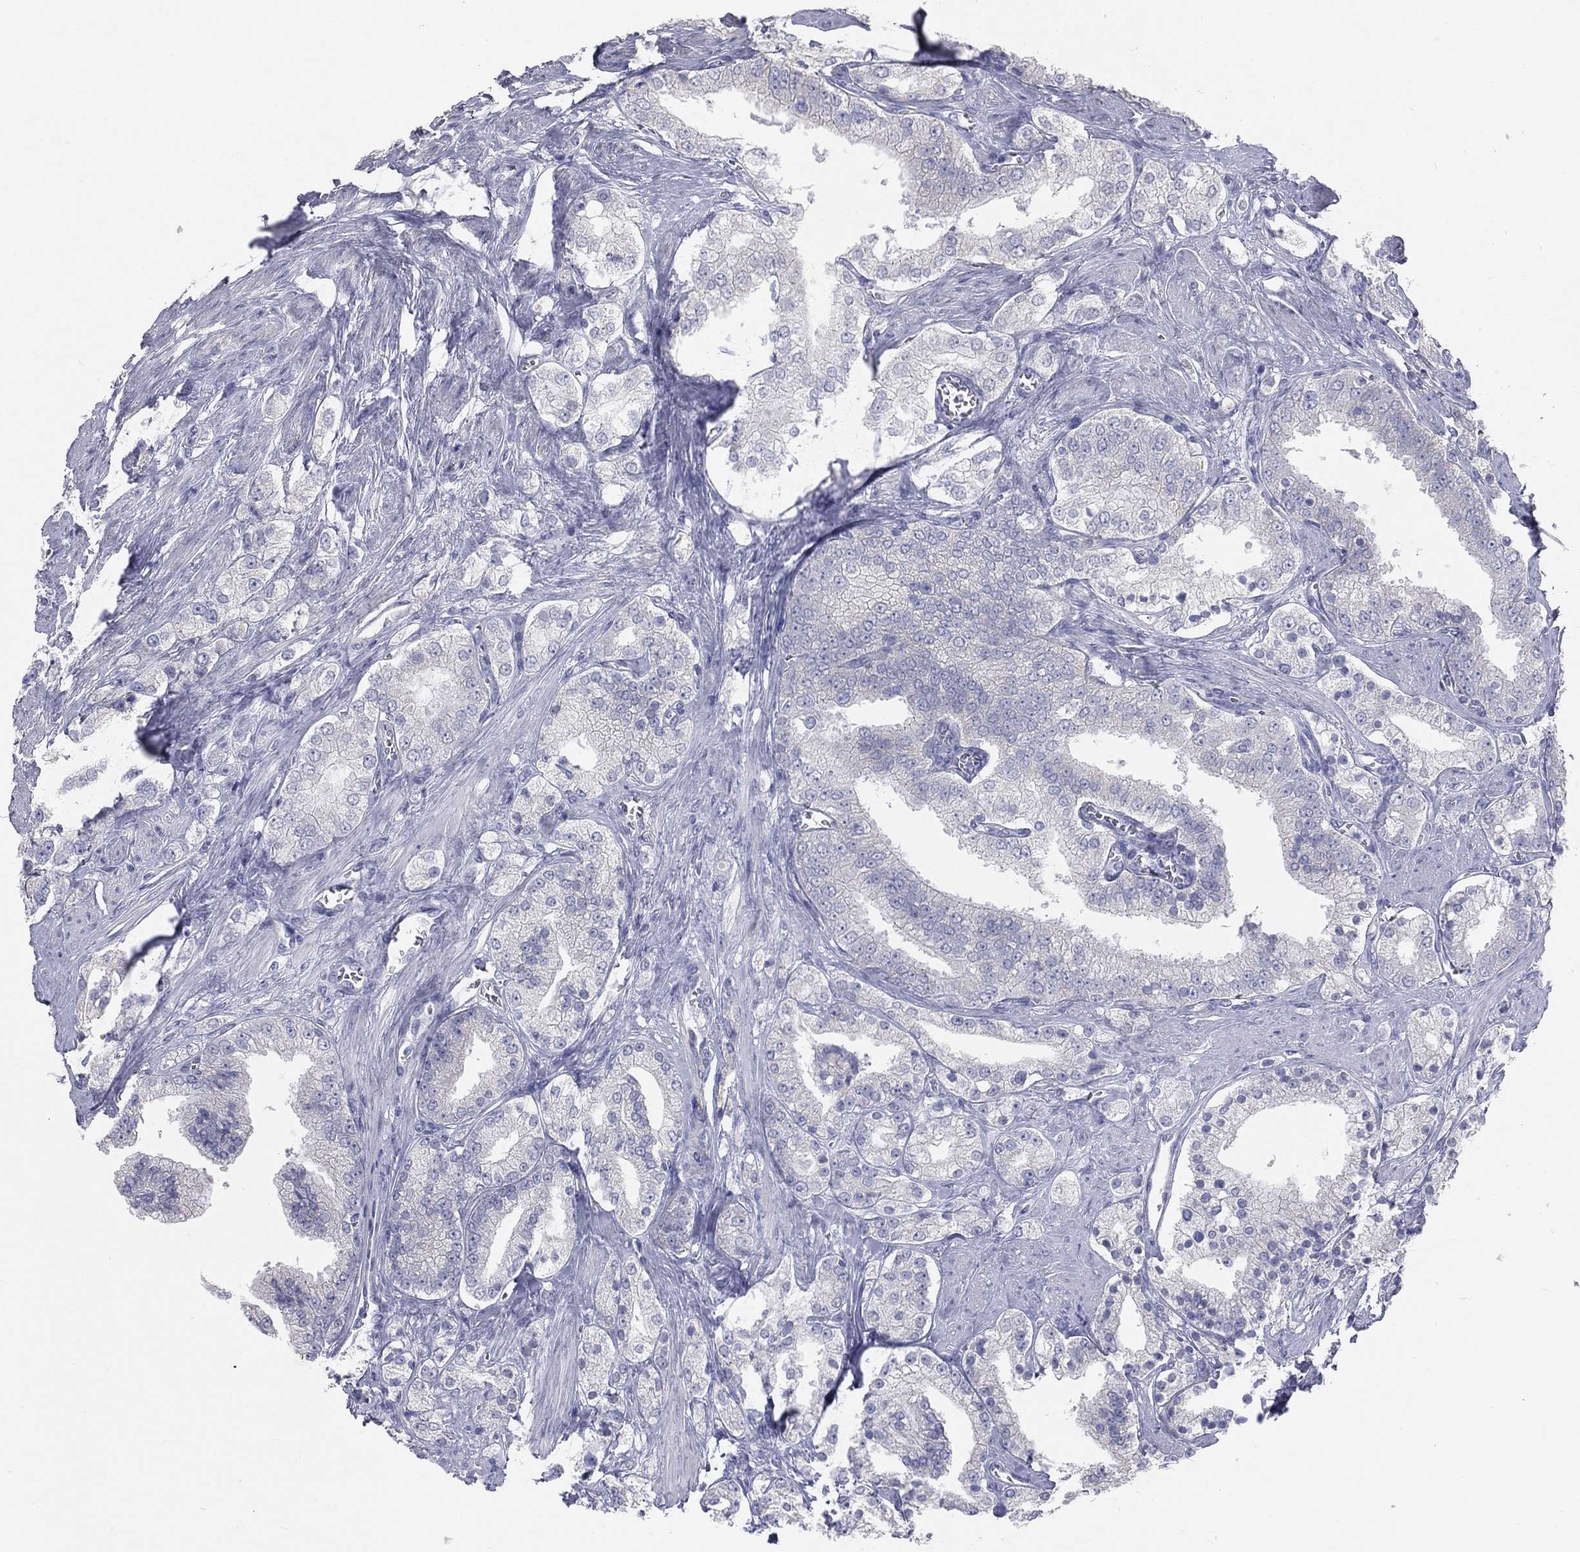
{"staining": {"intensity": "negative", "quantity": "none", "location": "none"}, "tissue": "prostate cancer", "cell_type": "Tumor cells", "image_type": "cancer", "snomed": [{"axis": "morphology", "description": "Adenocarcinoma, NOS"}, {"axis": "topography", "description": "Prostate and seminal vesicle, NOS"}, {"axis": "topography", "description": "Prostate"}], "caption": "The micrograph reveals no significant staining in tumor cells of prostate cancer (adenocarcinoma).", "gene": "STK31", "patient": {"sex": "male", "age": 67}}